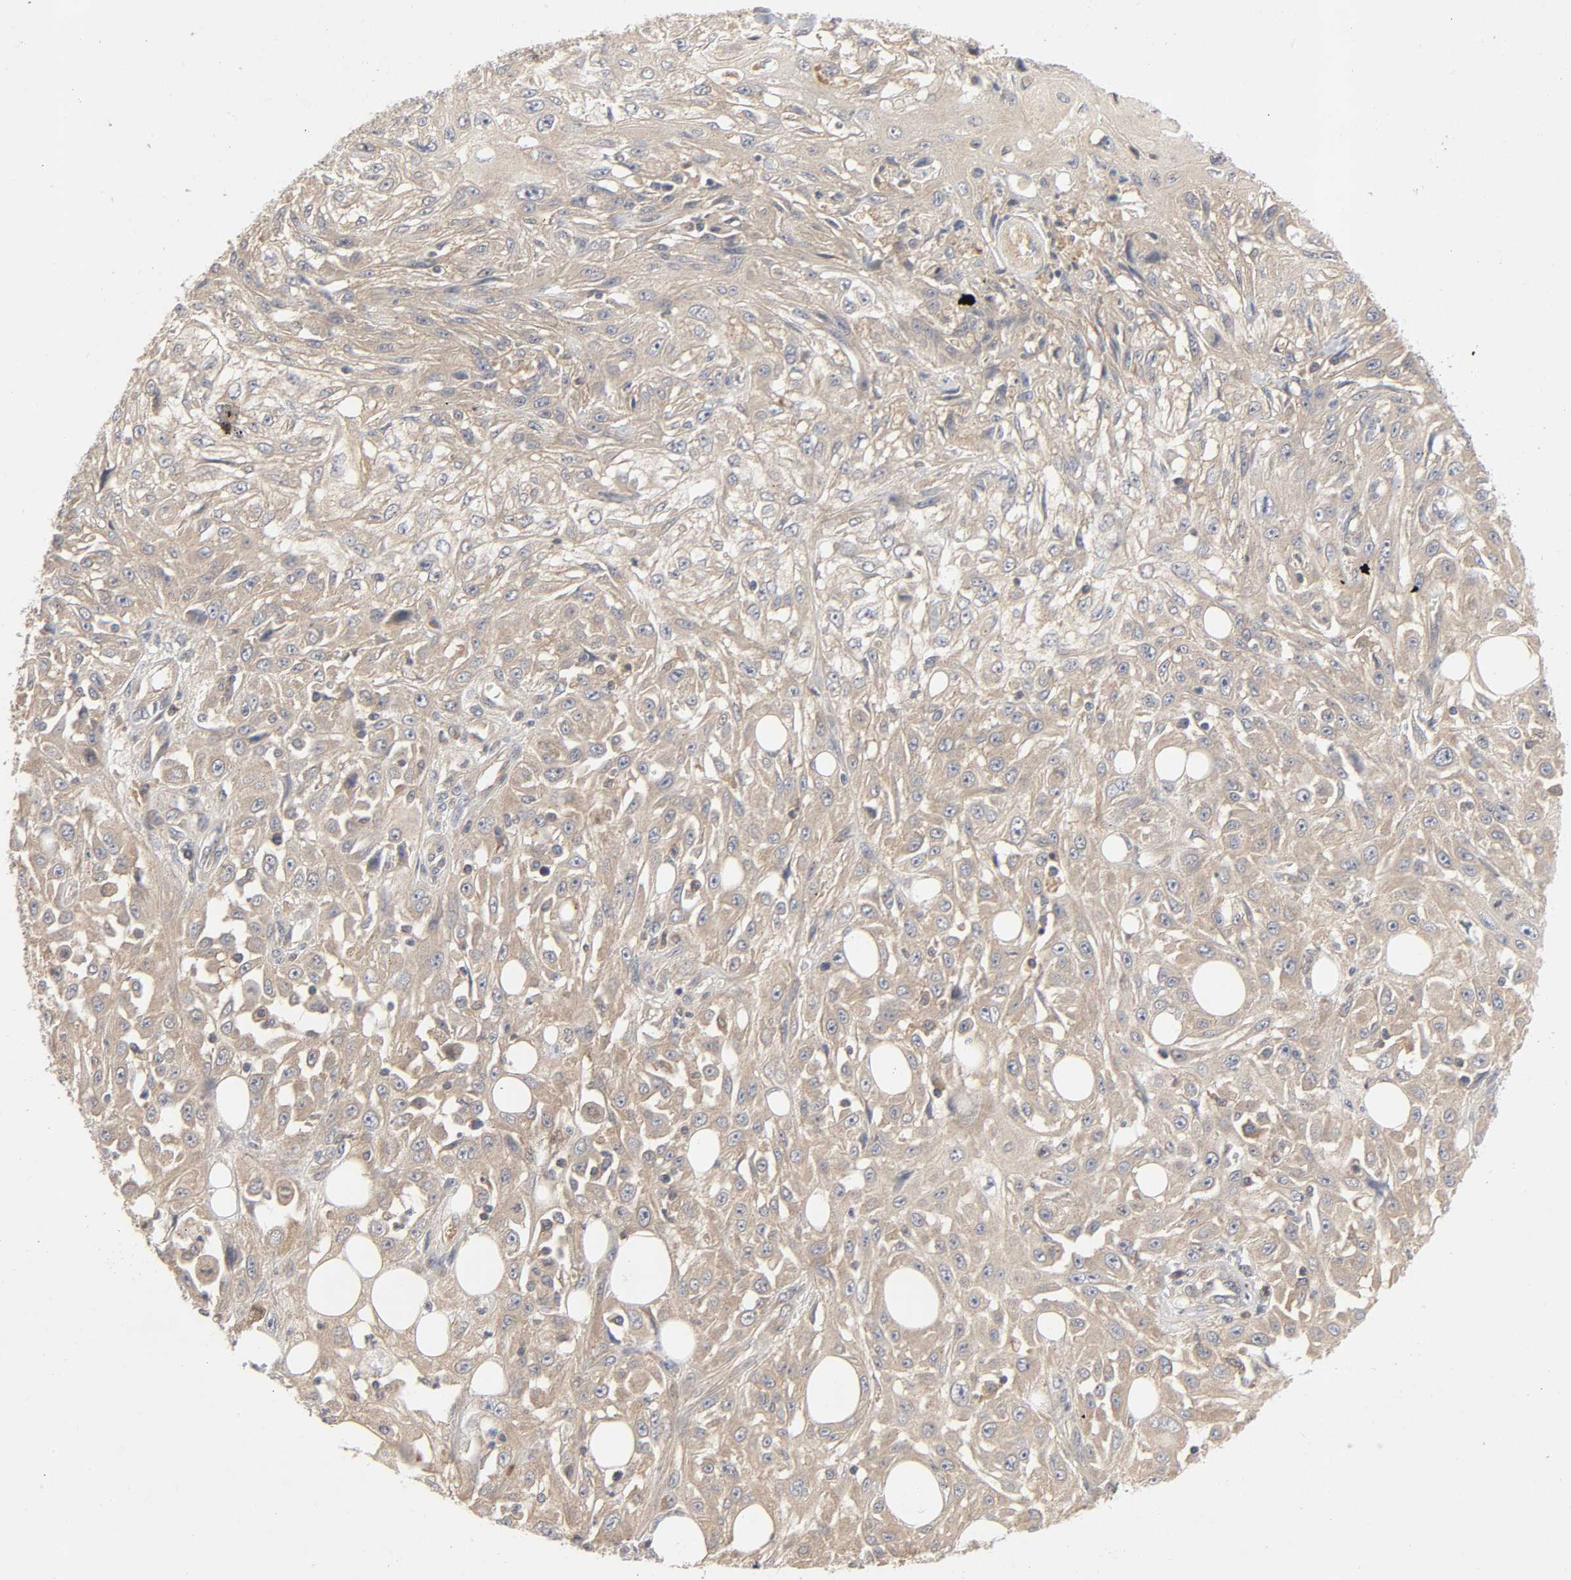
{"staining": {"intensity": "moderate", "quantity": ">75%", "location": "cytoplasmic/membranous"}, "tissue": "skin cancer", "cell_type": "Tumor cells", "image_type": "cancer", "snomed": [{"axis": "morphology", "description": "Squamous cell carcinoma, NOS"}, {"axis": "topography", "description": "Skin"}], "caption": "A histopathology image showing moderate cytoplasmic/membranous positivity in about >75% of tumor cells in skin squamous cell carcinoma, as visualized by brown immunohistochemical staining.", "gene": "CPB2", "patient": {"sex": "male", "age": 75}}